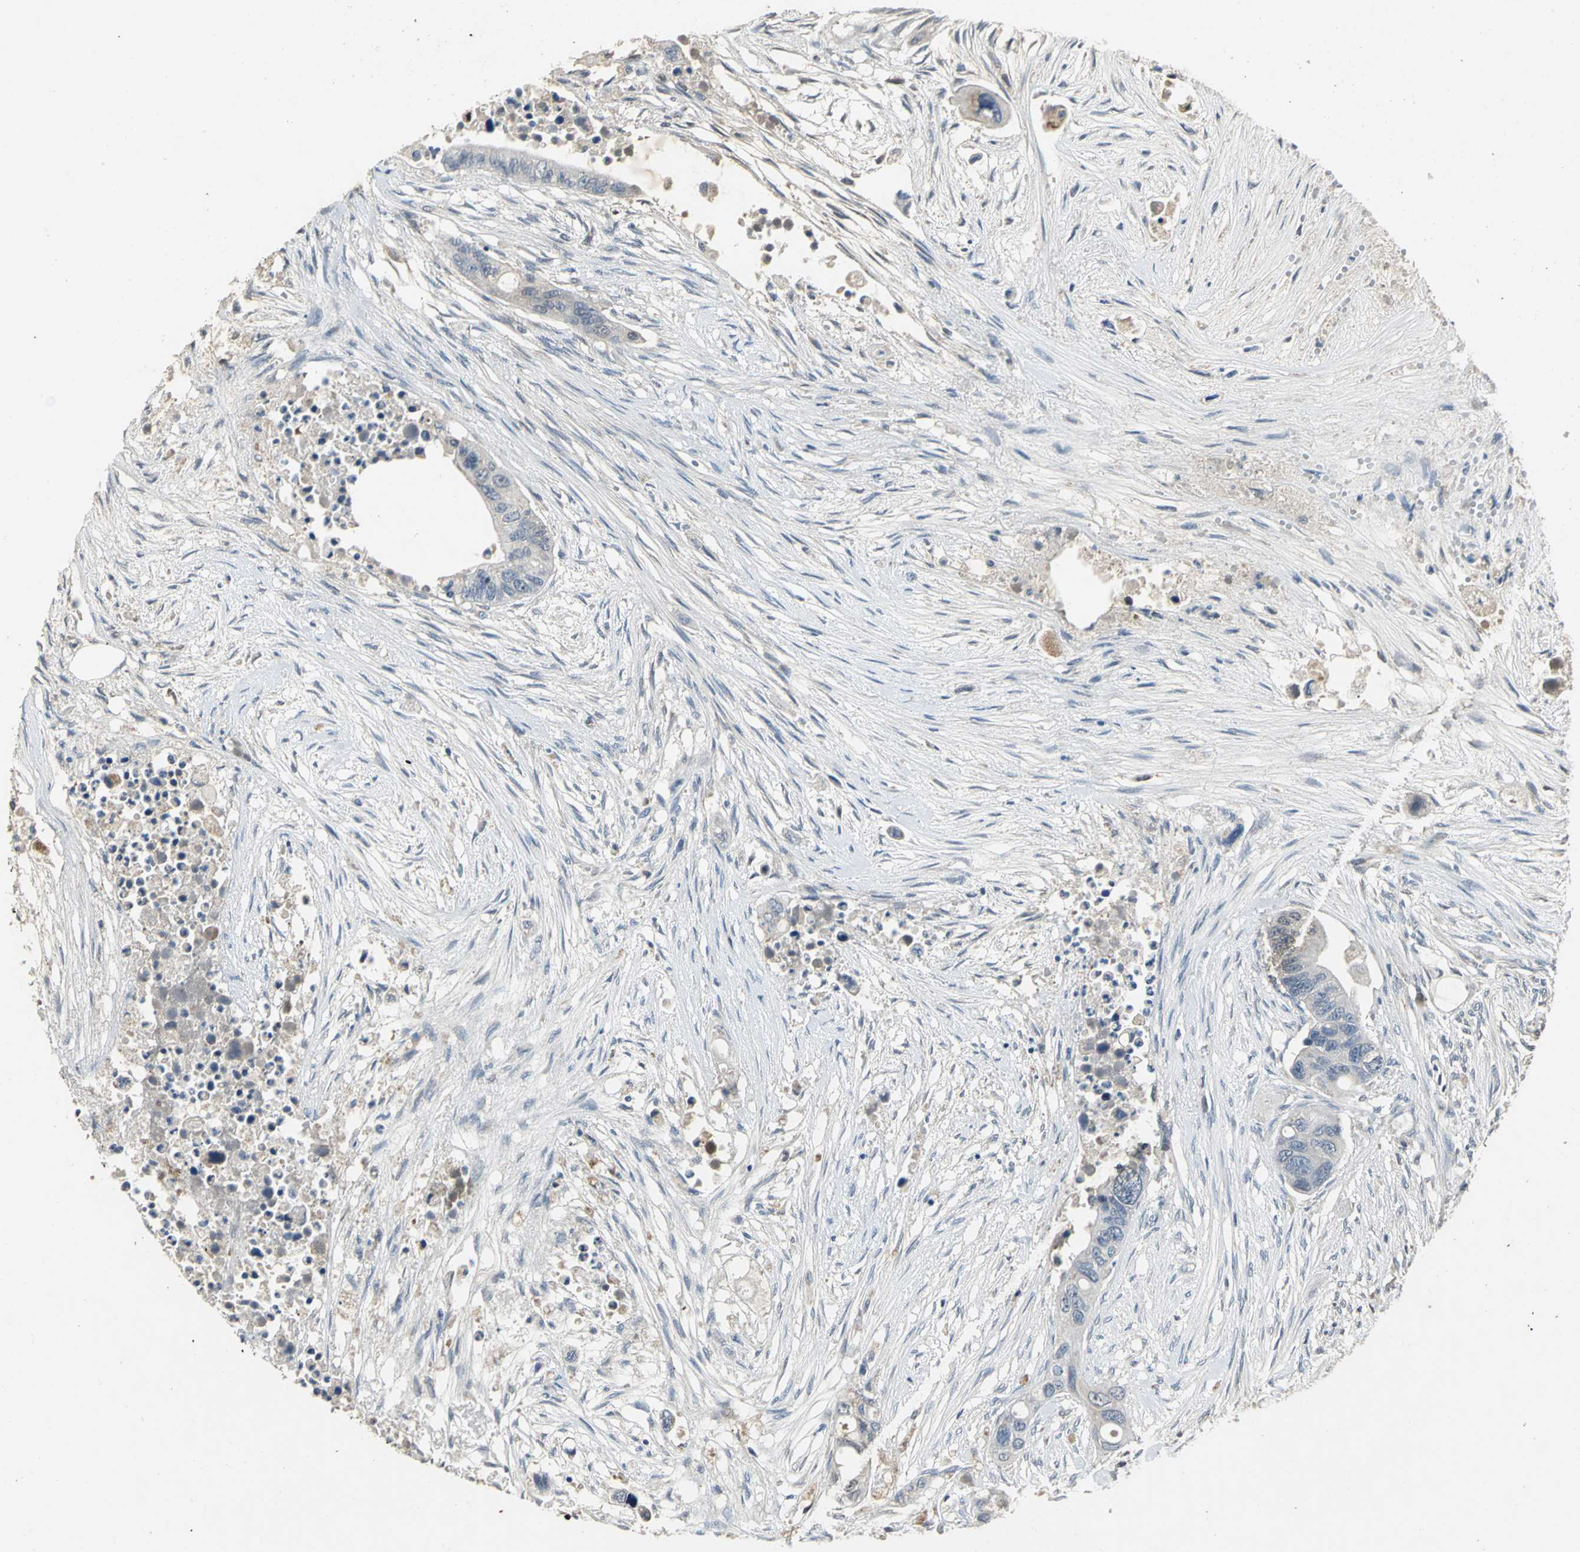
{"staining": {"intensity": "weak", "quantity": "<25%", "location": "cytoplasmic/membranous"}, "tissue": "colorectal cancer", "cell_type": "Tumor cells", "image_type": "cancer", "snomed": [{"axis": "morphology", "description": "Adenocarcinoma, NOS"}, {"axis": "topography", "description": "Colon"}], "caption": "Histopathology image shows no protein staining in tumor cells of colorectal cancer (adenocarcinoma) tissue.", "gene": "JADE3", "patient": {"sex": "female", "age": 57}}